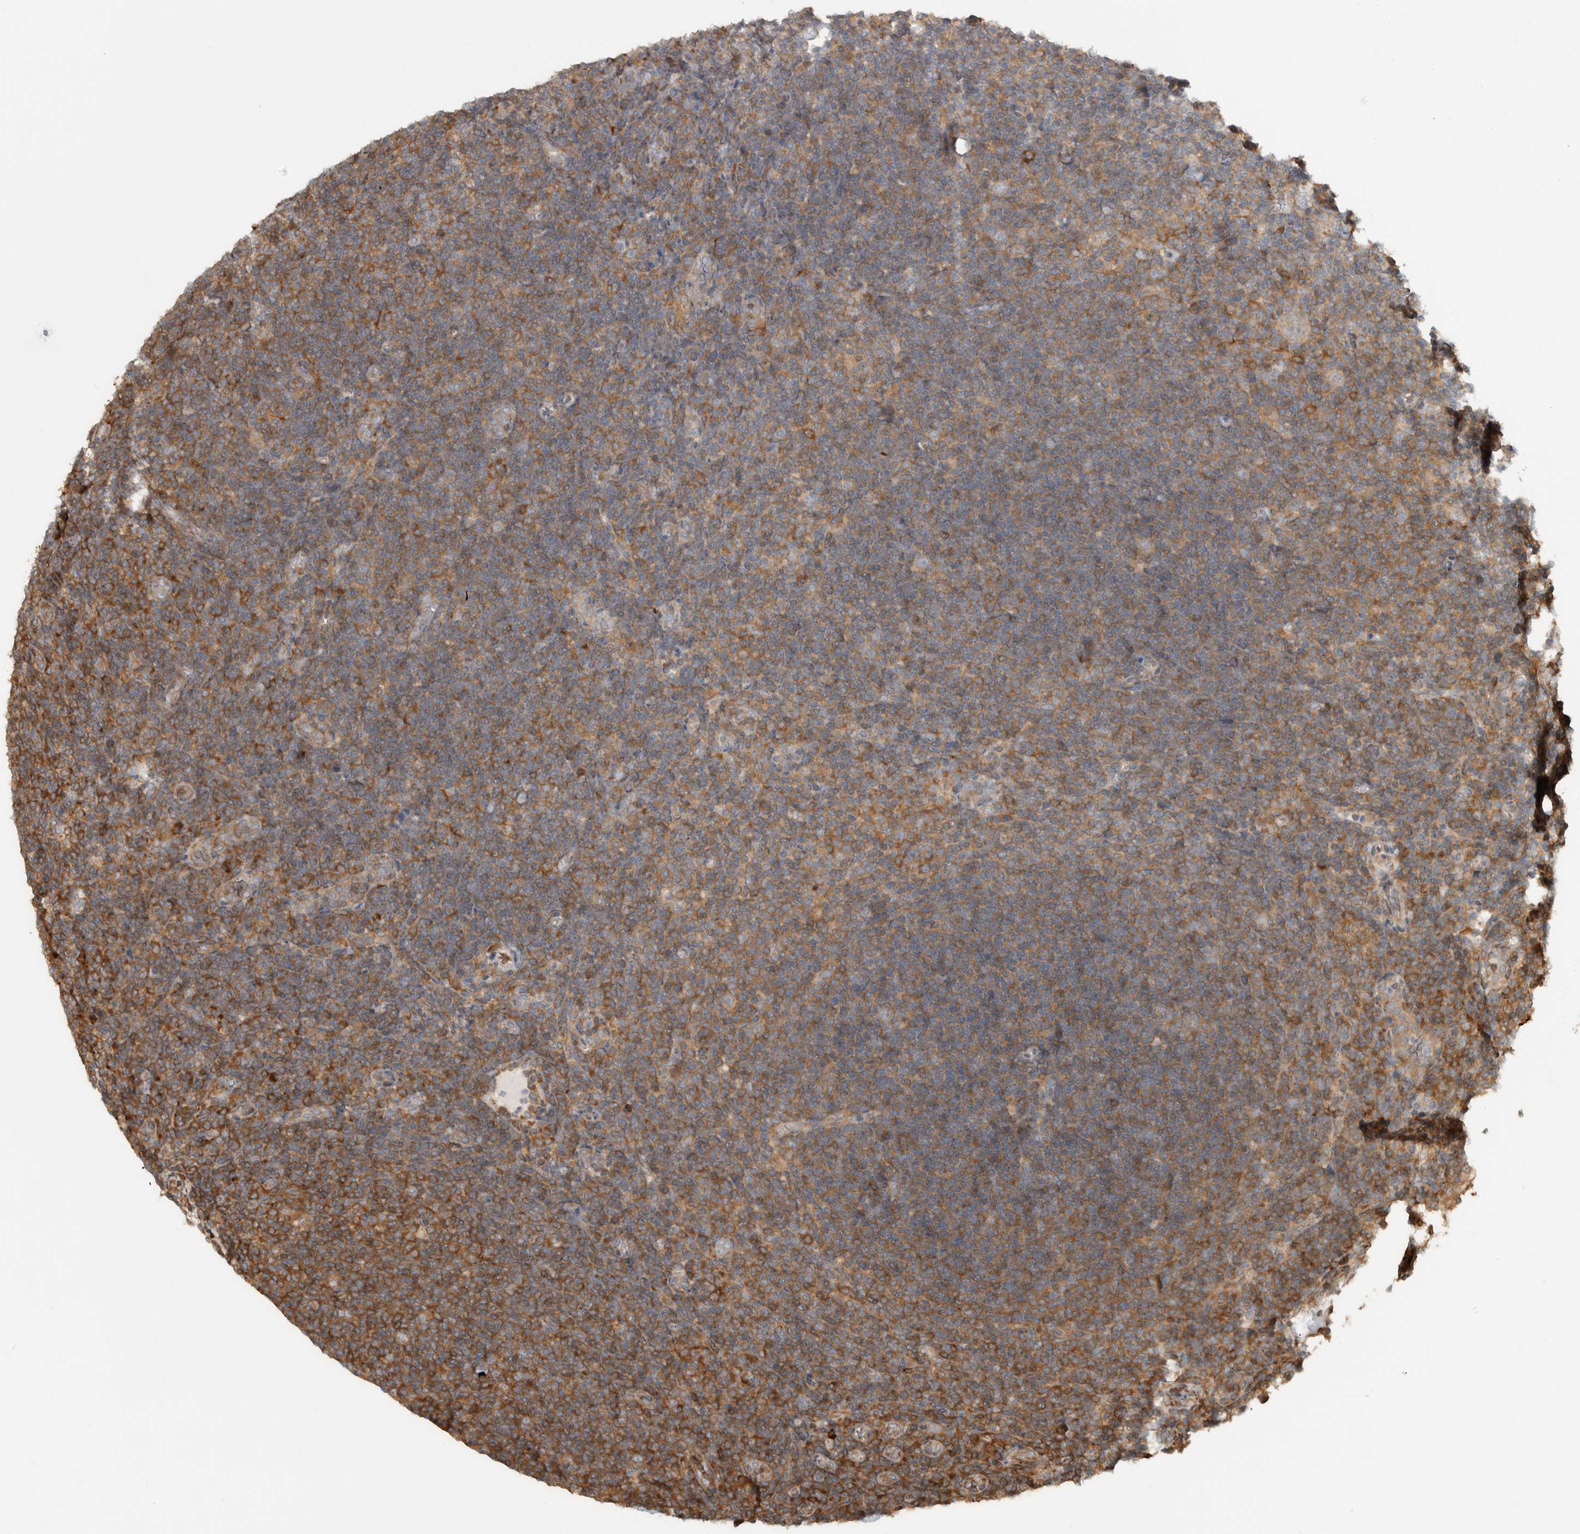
{"staining": {"intensity": "moderate", "quantity": ">75%", "location": "cytoplasmic/membranous"}, "tissue": "lymphoma", "cell_type": "Tumor cells", "image_type": "cancer", "snomed": [{"axis": "morphology", "description": "Hodgkin's disease, NOS"}, {"axis": "topography", "description": "Lymph node"}], "caption": "IHC (DAB (3,3'-diaminobenzidine)) staining of human lymphoma demonstrates moderate cytoplasmic/membranous protein positivity in about >75% of tumor cells.", "gene": "CNTROB", "patient": {"sex": "female", "age": 57}}